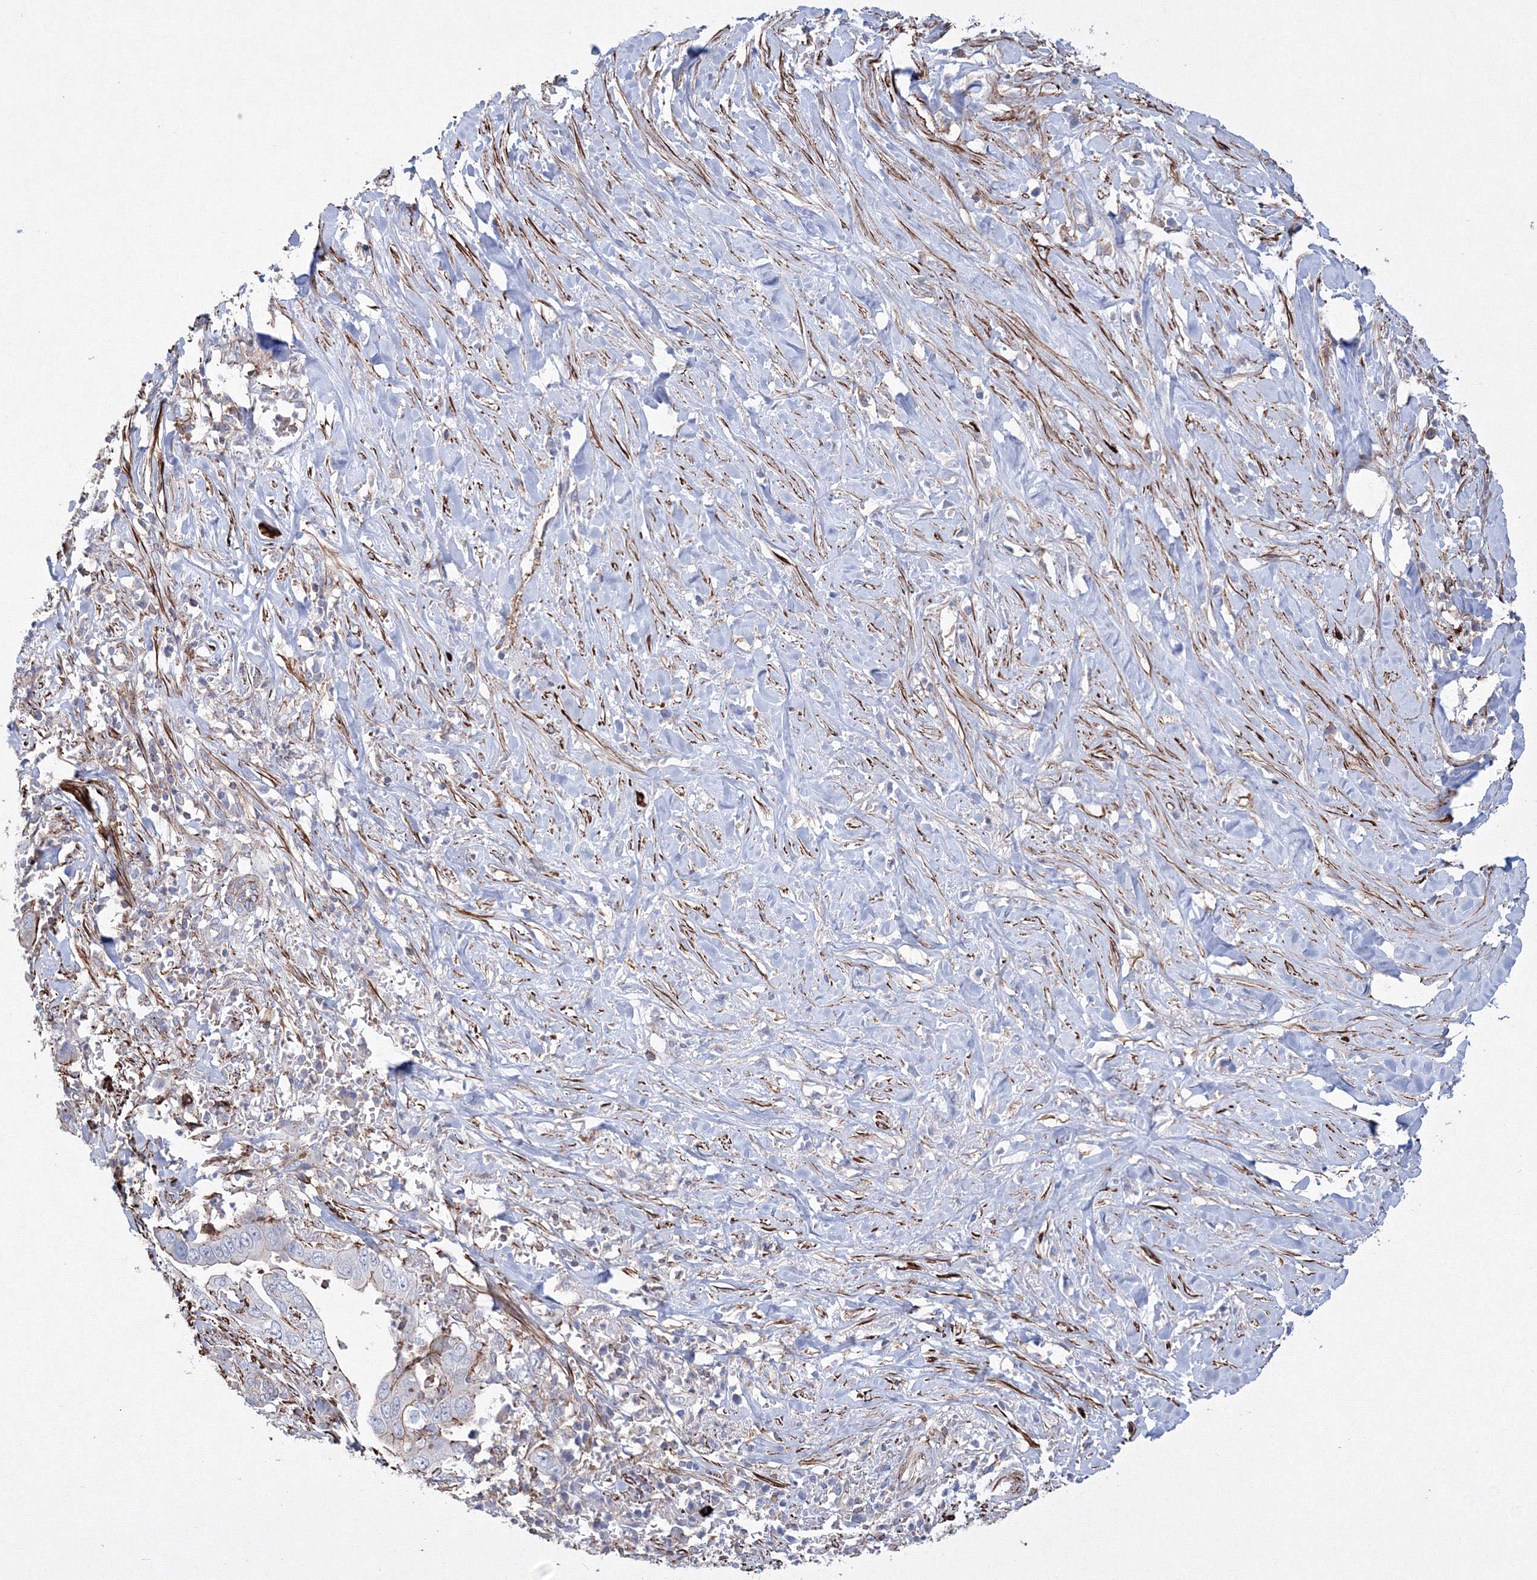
{"staining": {"intensity": "moderate", "quantity": "<25%", "location": "cytoplasmic/membranous"}, "tissue": "liver cancer", "cell_type": "Tumor cells", "image_type": "cancer", "snomed": [{"axis": "morphology", "description": "Cholangiocarcinoma"}, {"axis": "topography", "description": "Liver"}], "caption": "Immunohistochemical staining of human cholangiocarcinoma (liver) reveals moderate cytoplasmic/membranous protein positivity in about <25% of tumor cells.", "gene": "GPR82", "patient": {"sex": "female", "age": 79}}